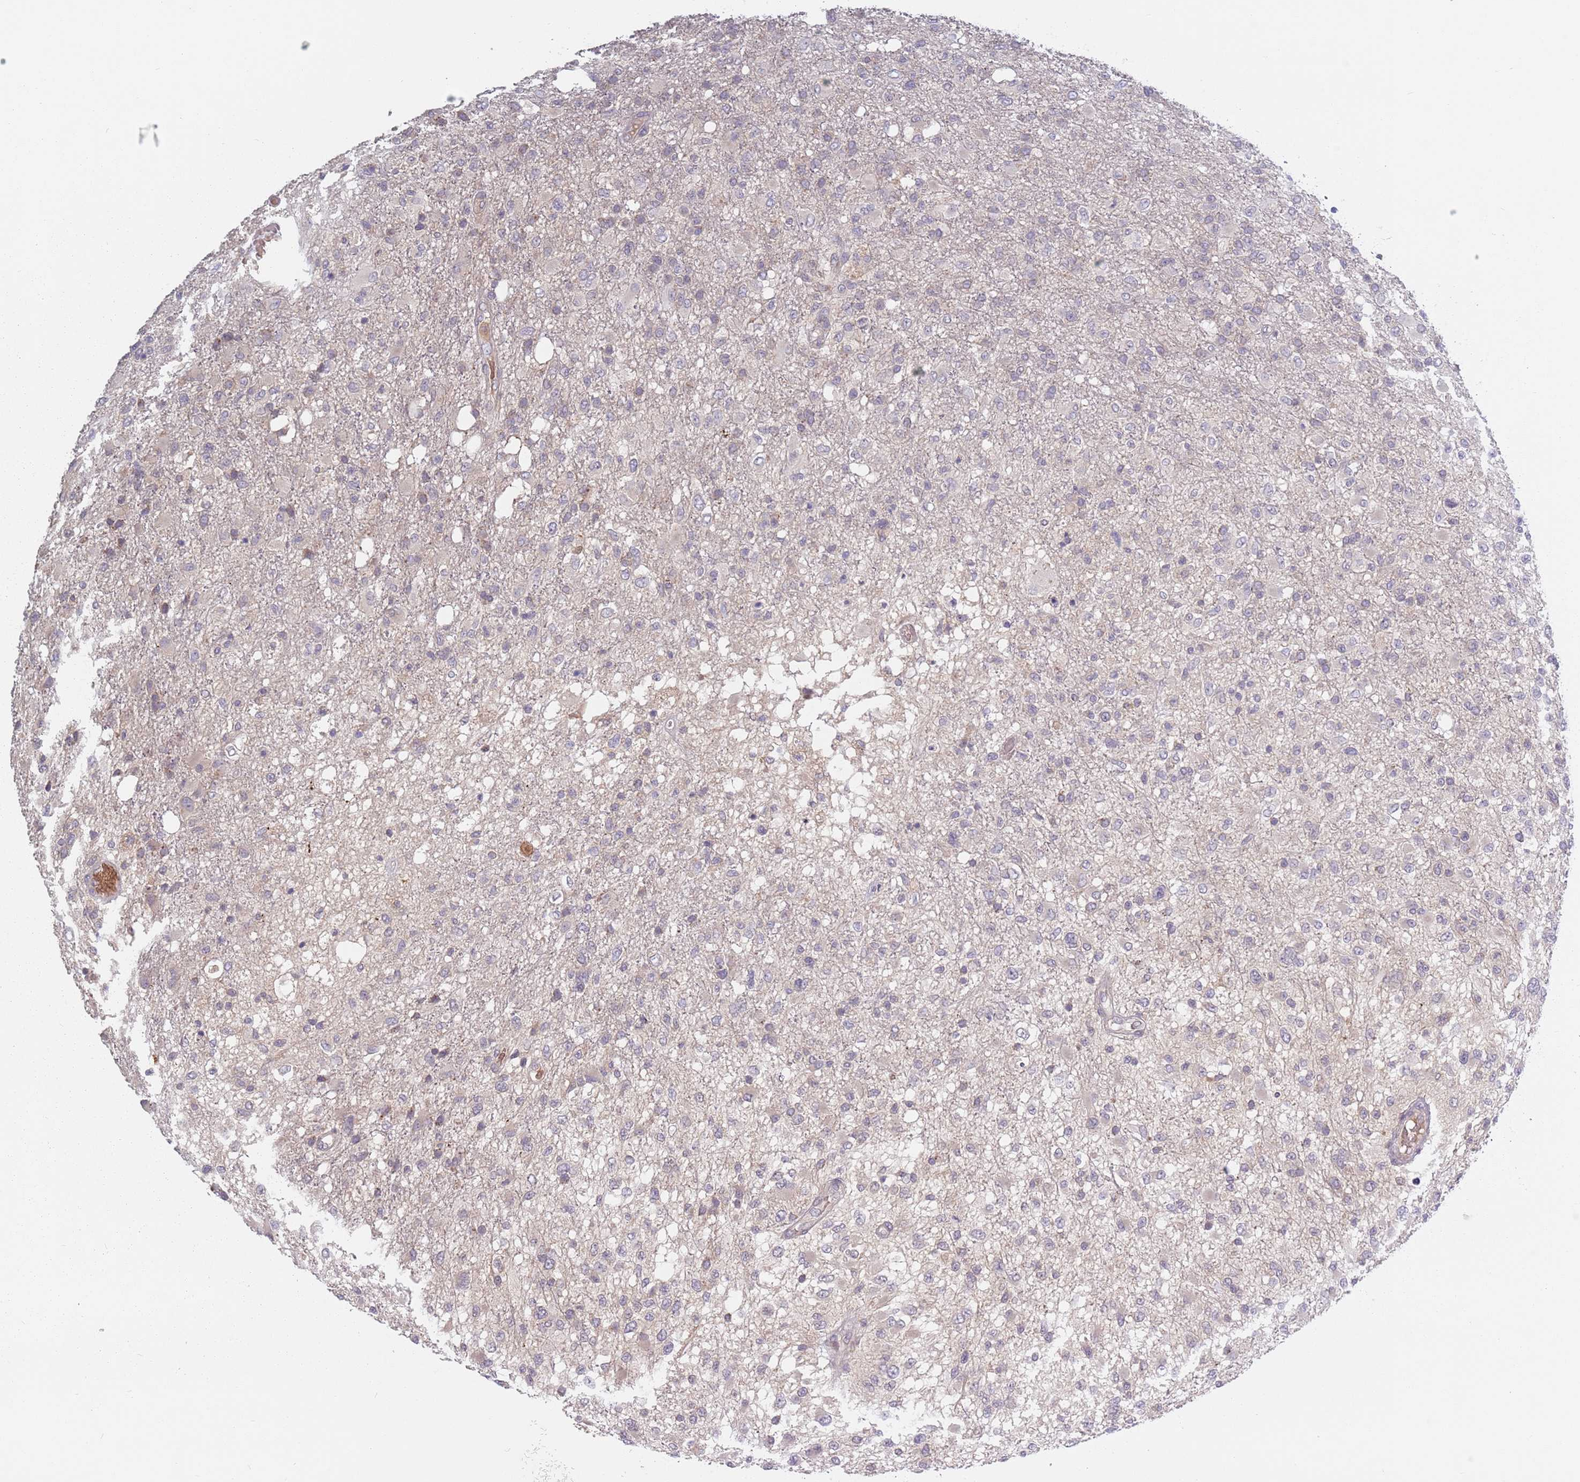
{"staining": {"intensity": "weak", "quantity": "<25%", "location": "cytoplasmic/membranous"}, "tissue": "glioma", "cell_type": "Tumor cells", "image_type": "cancer", "snomed": [{"axis": "morphology", "description": "Glioma, malignant, High grade"}, {"axis": "topography", "description": "Brain"}], "caption": "High power microscopy histopathology image of an immunohistochemistry micrograph of malignant glioma (high-grade), revealing no significant expression in tumor cells.", "gene": "ASB13", "patient": {"sex": "female", "age": 74}}